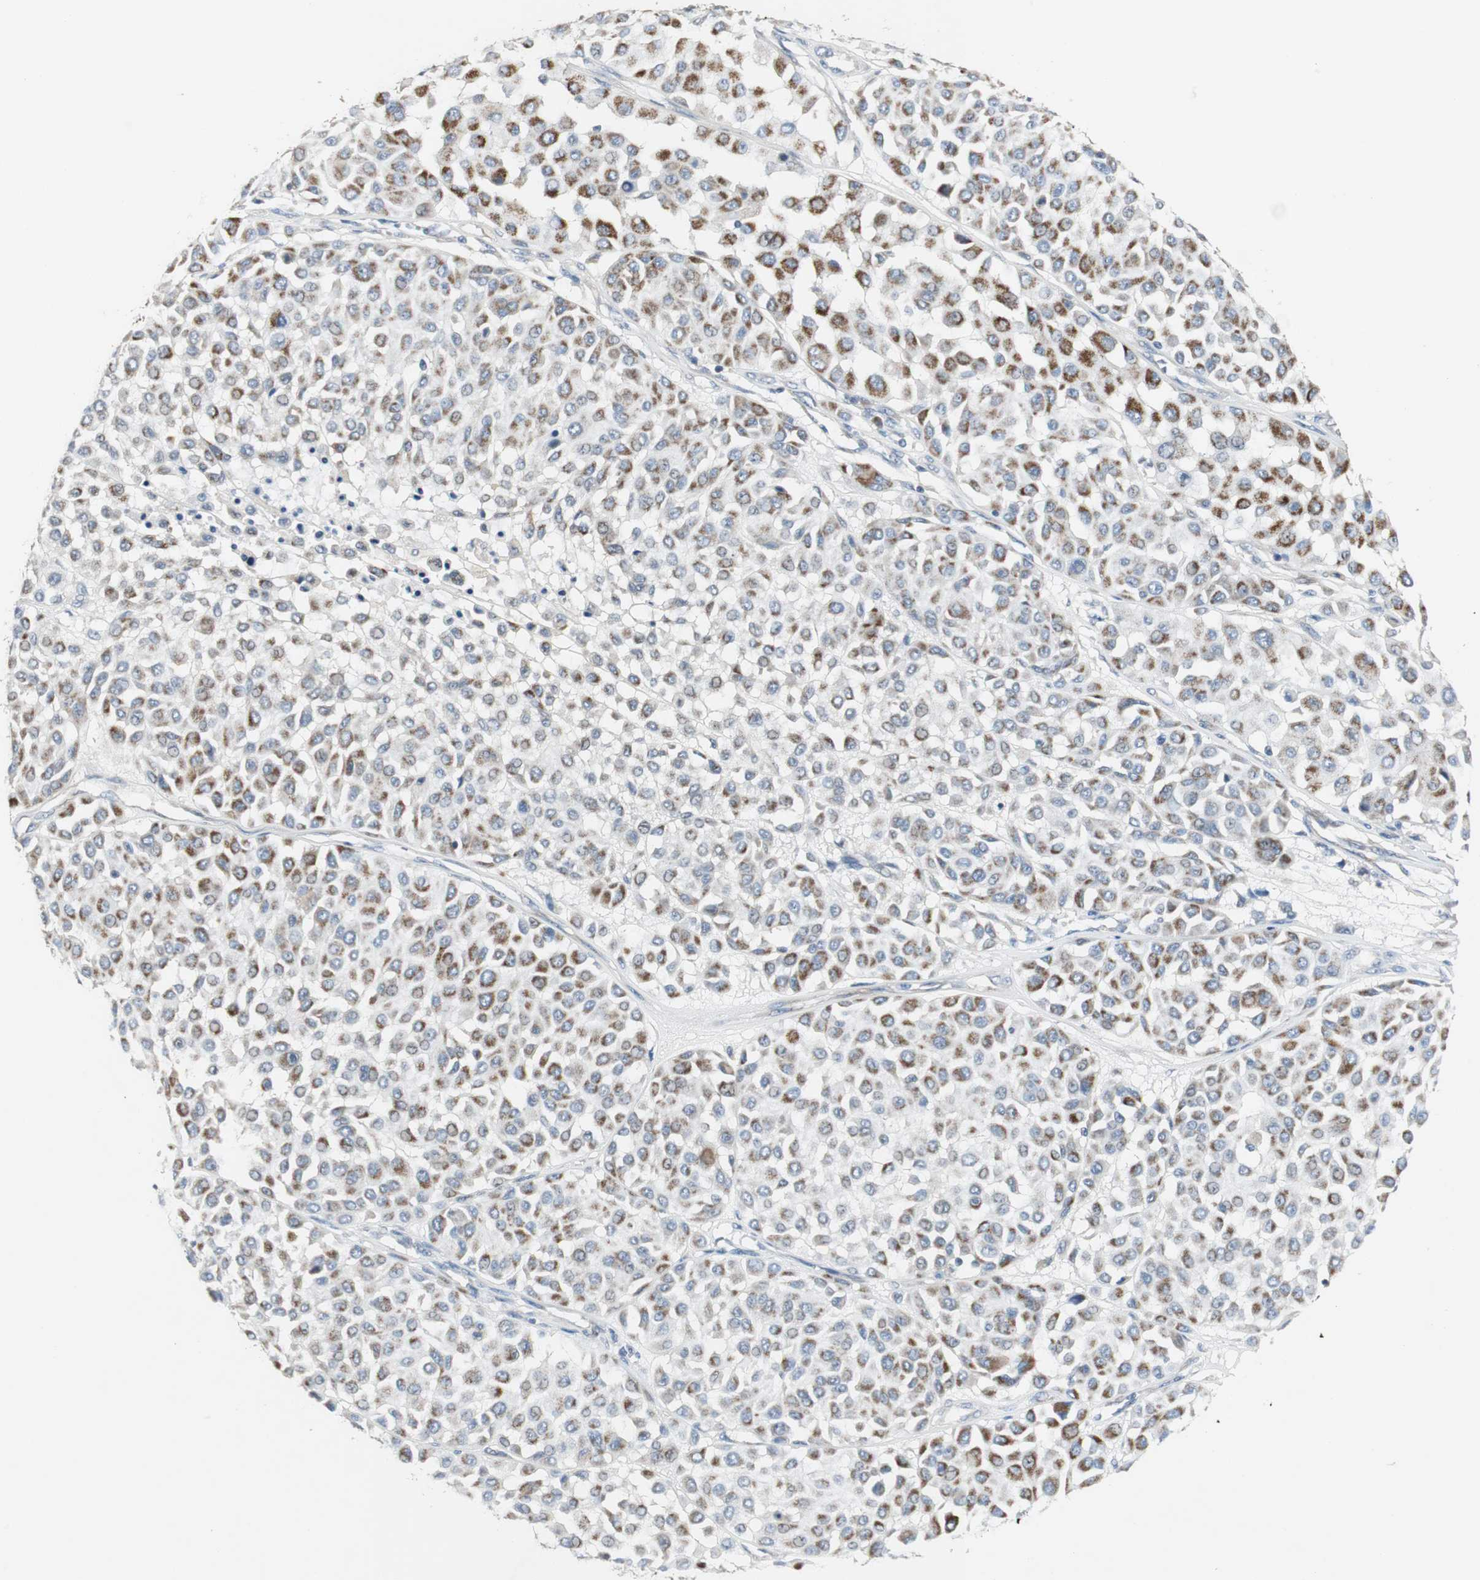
{"staining": {"intensity": "moderate", "quantity": ">75%", "location": "cytoplasmic/membranous"}, "tissue": "melanoma", "cell_type": "Tumor cells", "image_type": "cancer", "snomed": [{"axis": "morphology", "description": "Malignant melanoma, Metastatic site"}, {"axis": "topography", "description": "Soft tissue"}], "caption": "Malignant melanoma (metastatic site) was stained to show a protein in brown. There is medium levels of moderate cytoplasmic/membranous expression in about >75% of tumor cells. The staining was performed using DAB to visualize the protein expression in brown, while the nuclei were stained in blue with hematoxylin (Magnification: 20x).", "gene": "MYT1", "patient": {"sex": "male", "age": 41}}